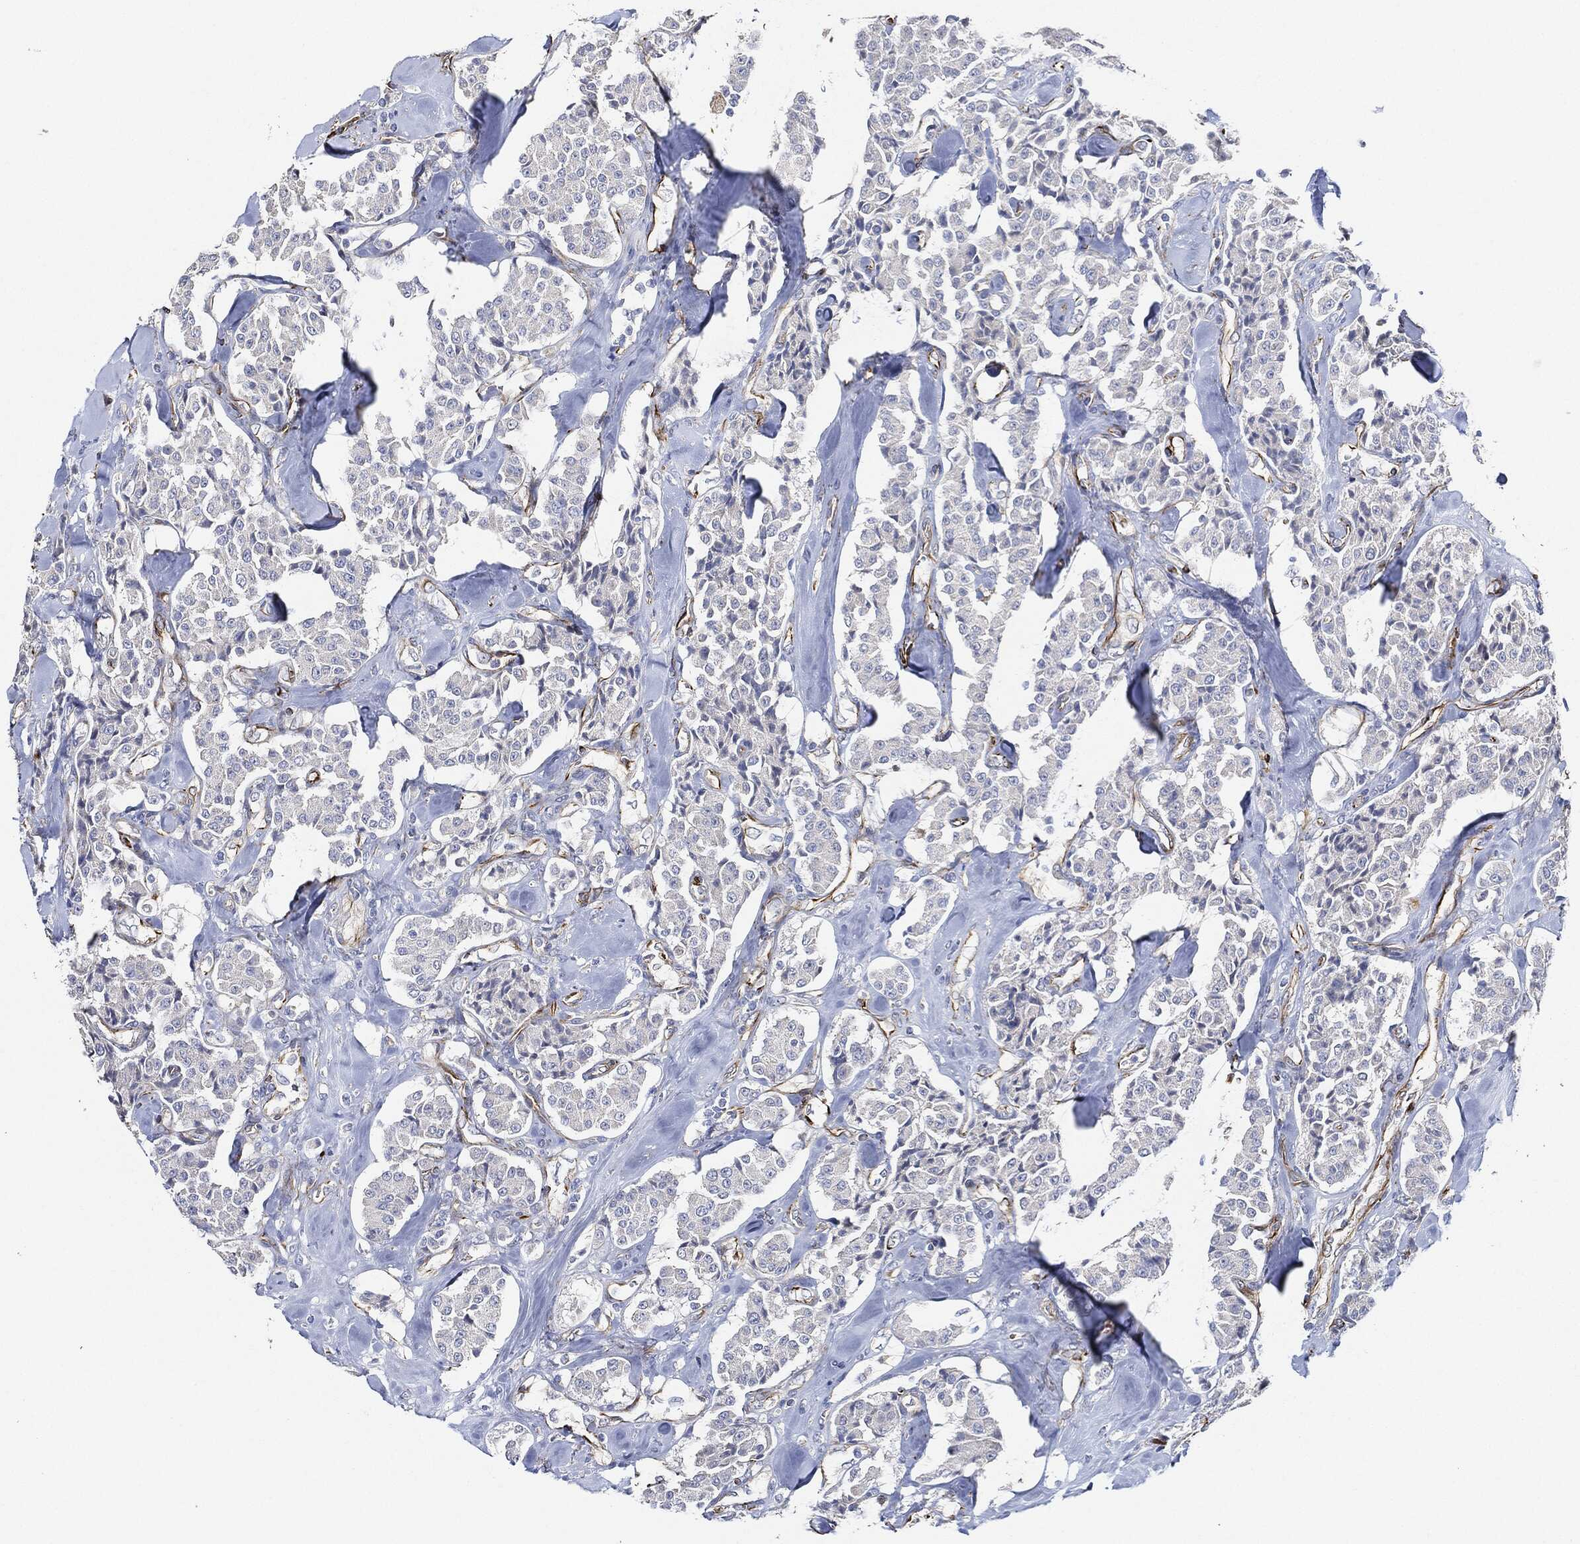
{"staining": {"intensity": "negative", "quantity": "none", "location": "none"}, "tissue": "carcinoid", "cell_type": "Tumor cells", "image_type": "cancer", "snomed": [{"axis": "morphology", "description": "Carcinoid, malignant, NOS"}, {"axis": "topography", "description": "Pancreas"}], "caption": "Immunohistochemical staining of carcinoid exhibits no significant positivity in tumor cells.", "gene": "THSD1", "patient": {"sex": "male", "age": 41}}